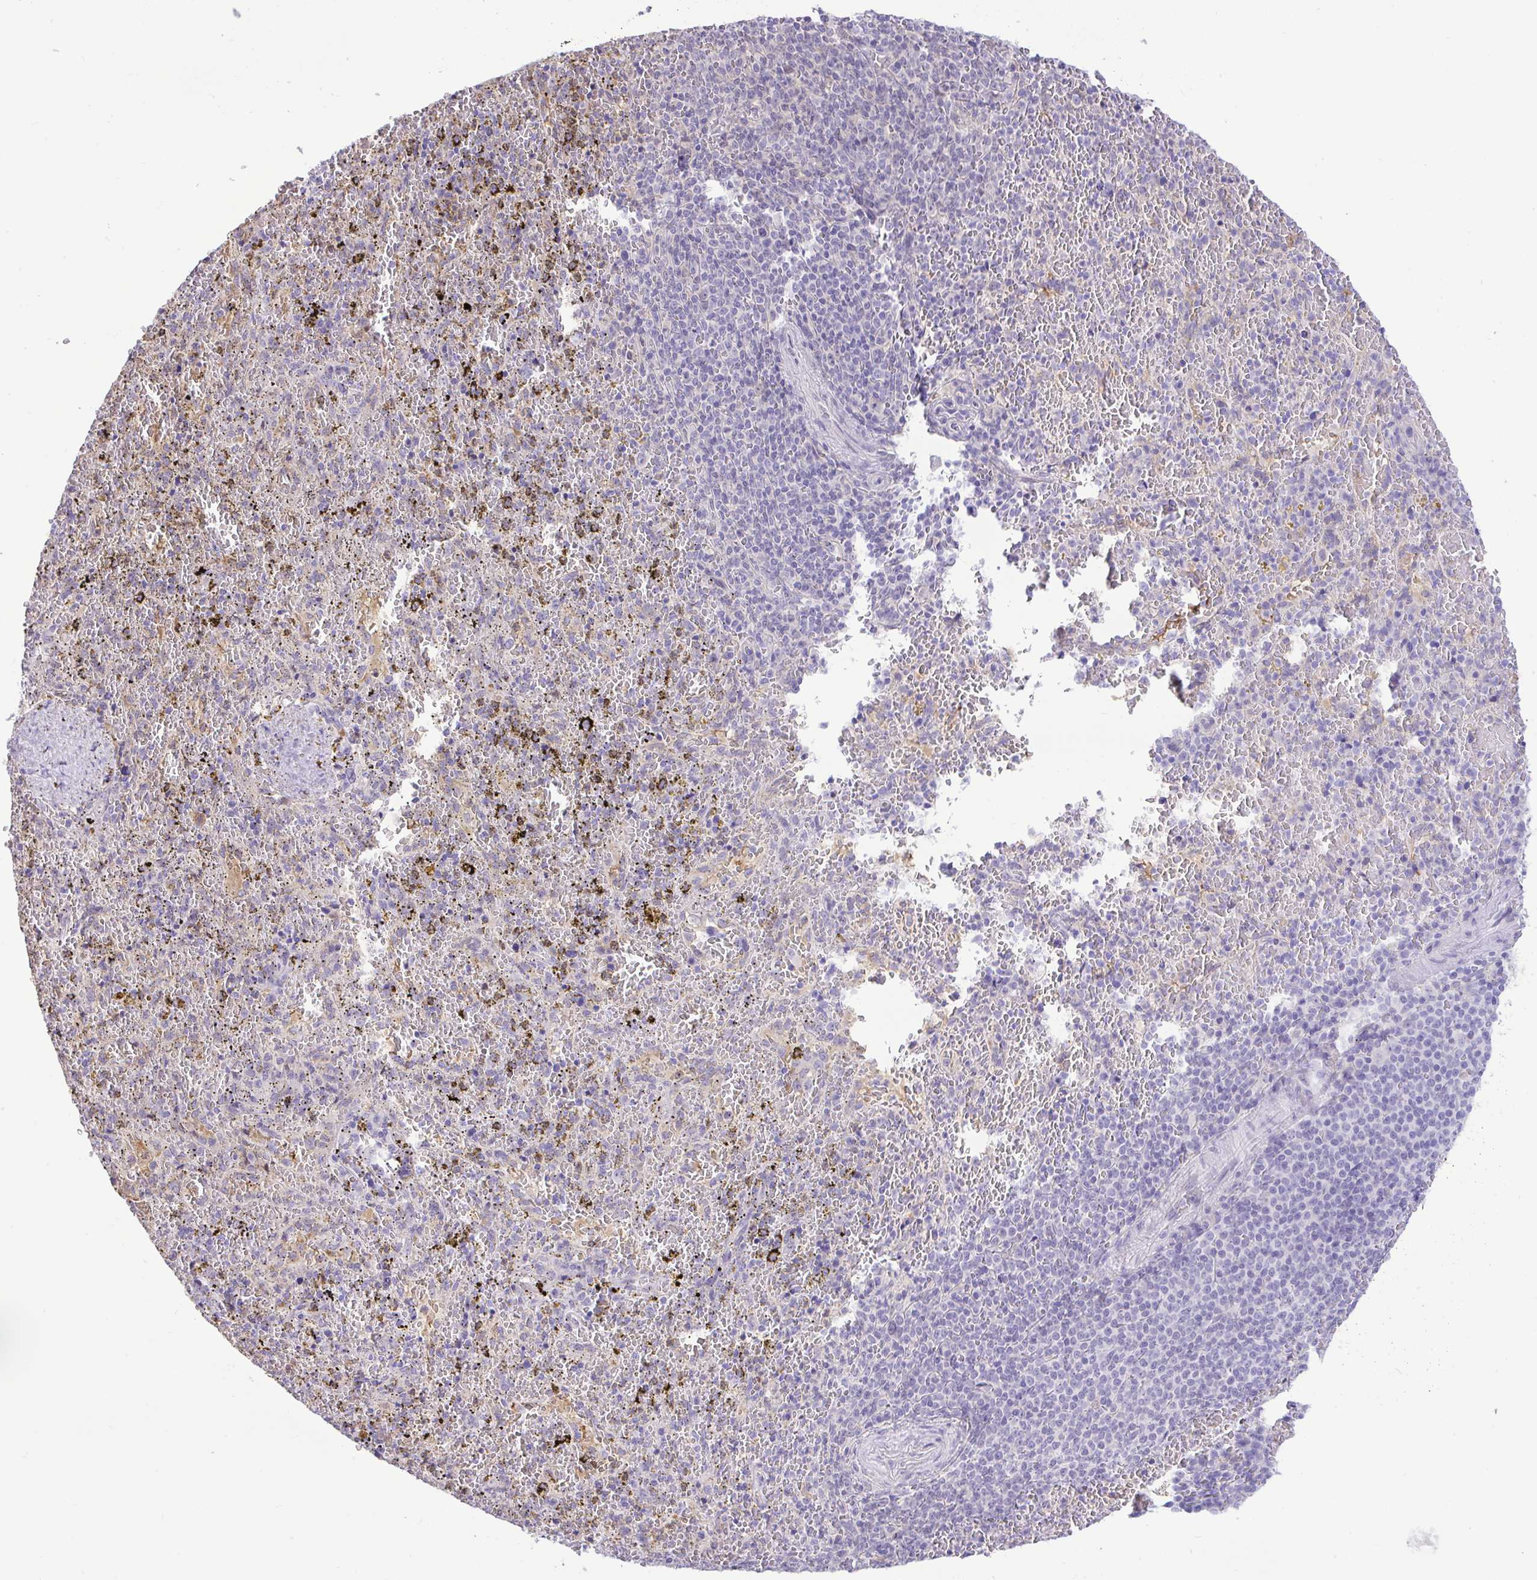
{"staining": {"intensity": "negative", "quantity": "none", "location": "none"}, "tissue": "spleen", "cell_type": "Cells in red pulp", "image_type": "normal", "snomed": [{"axis": "morphology", "description": "Normal tissue, NOS"}, {"axis": "topography", "description": "Spleen"}], "caption": "Histopathology image shows no protein expression in cells in red pulp of normal spleen. Brightfield microscopy of IHC stained with DAB (brown) and hematoxylin (blue), captured at high magnification.", "gene": "ZNF485", "patient": {"sex": "female", "age": 50}}